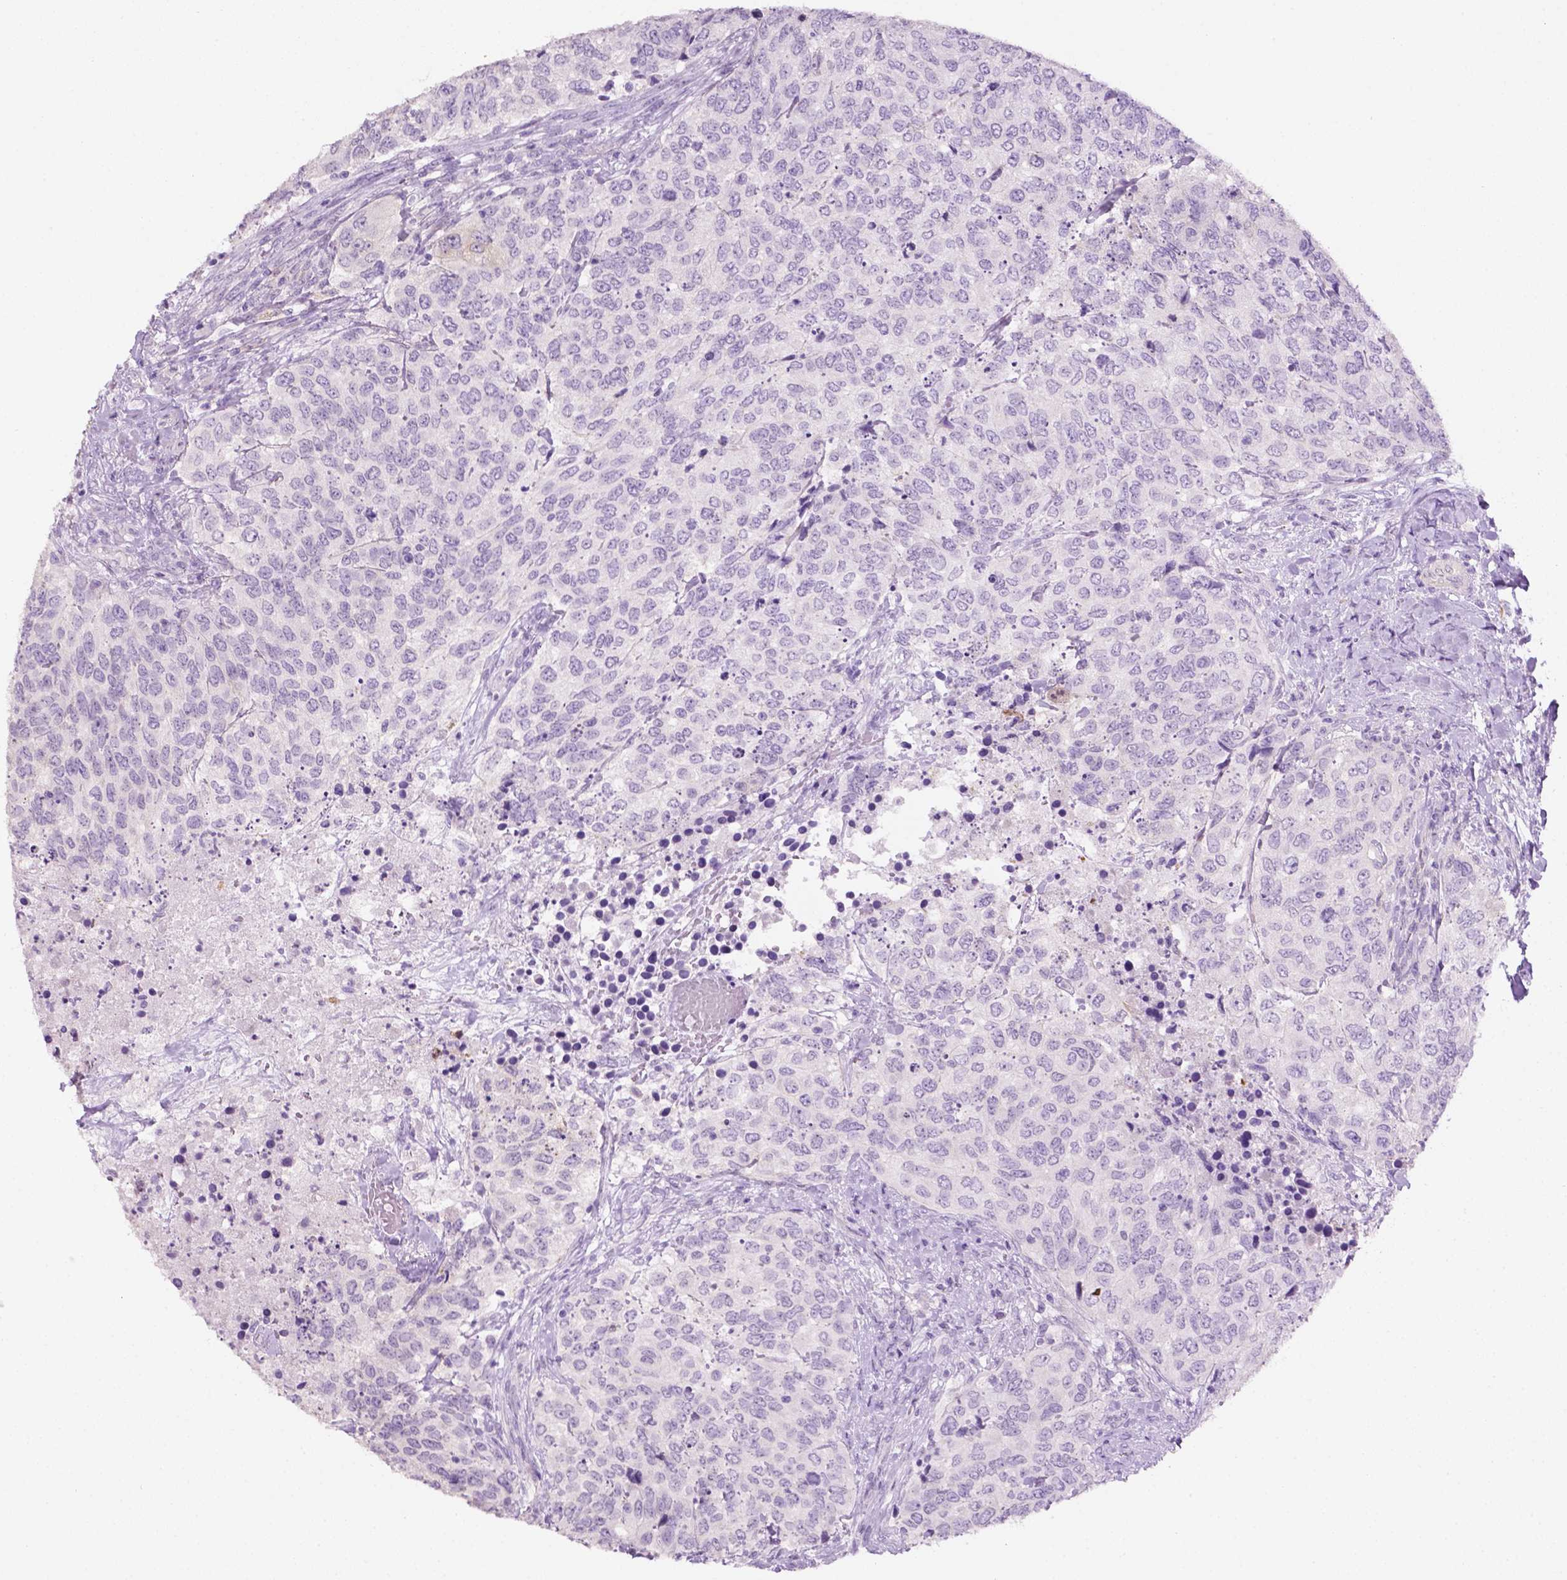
{"staining": {"intensity": "negative", "quantity": "none", "location": "none"}, "tissue": "urothelial cancer", "cell_type": "Tumor cells", "image_type": "cancer", "snomed": [{"axis": "morphology", "description": "Urothelial carcinoma, High grade"}, {"axis": "topography", "description": "Urinary bladder"}], "caption": "A micrograph of urothelial carcinoma (high-grade) stained for a protein reveals no brown staining in tumor cells. Brightfield microscopy of IHC stained with DAB (3,3'-diaminobenzidine) (brown) and hematoxylin (blue), captured at high magnification.", "gene": "PHGR1", "patient": {"sex": "female", "age": 78}}